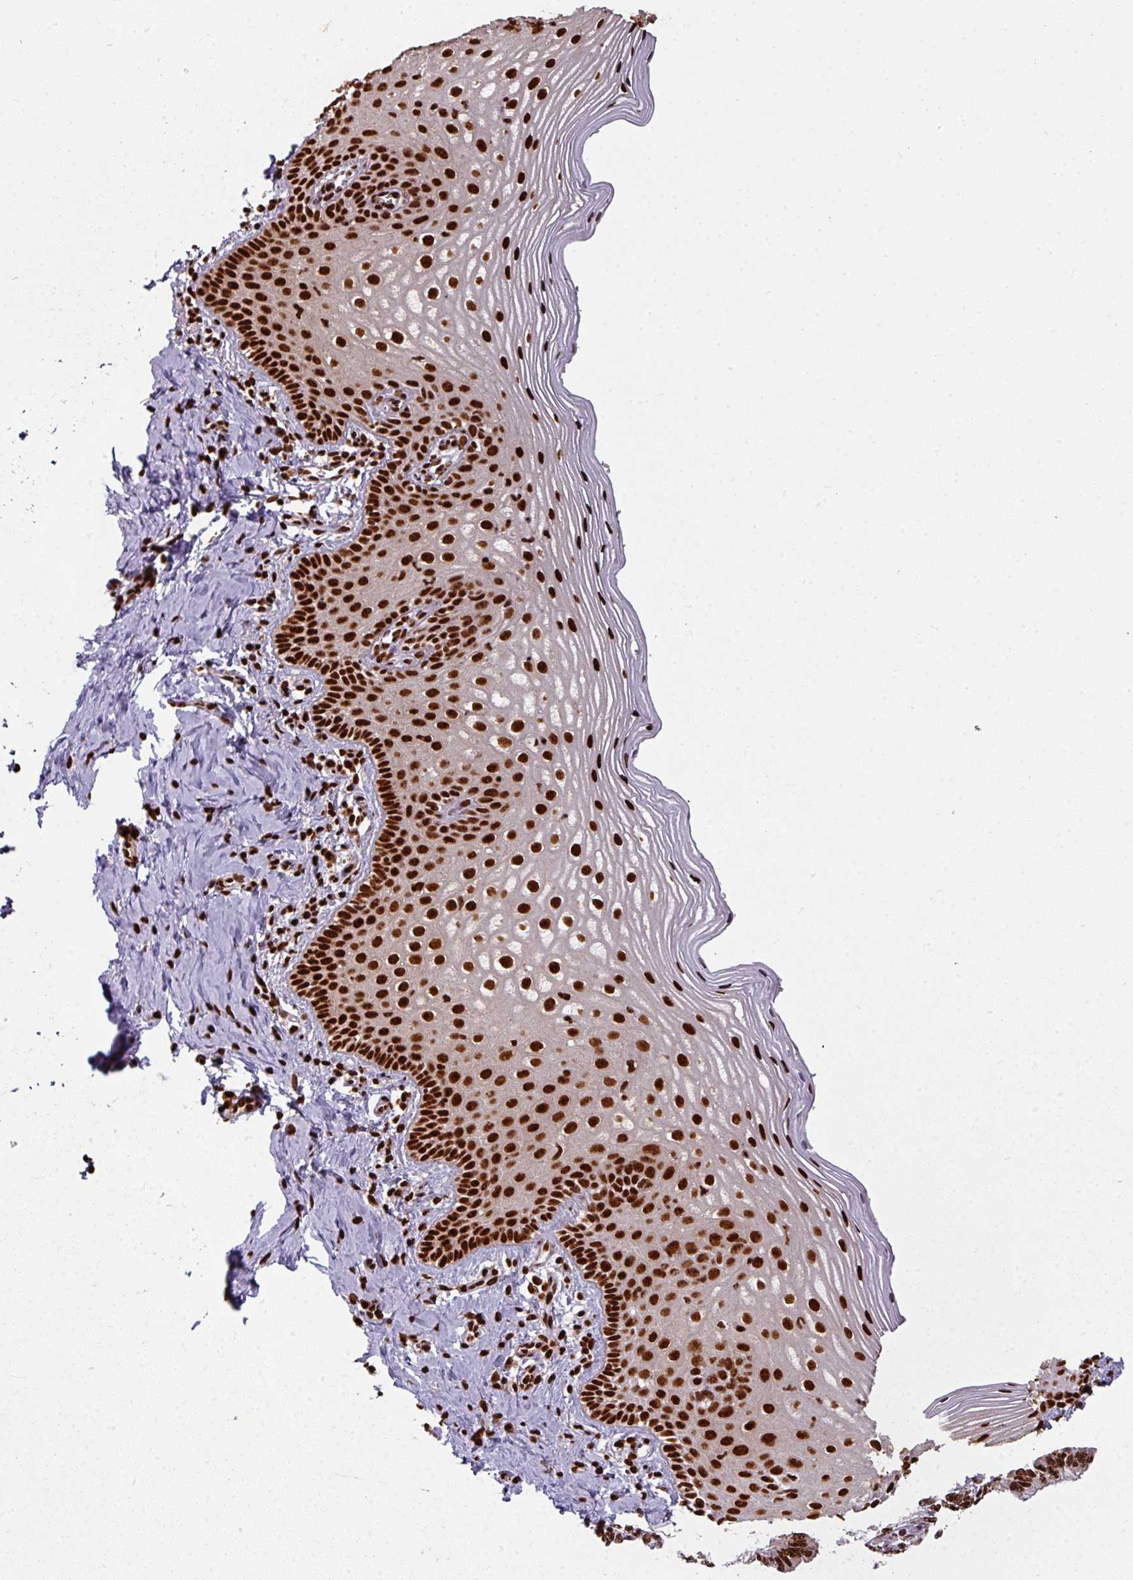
{"staining": {"intensity": "strong", "quantity": ">75%", "location": "nuclear"}, "tissue": "cervix", "cell_type": "Glandular cells", "image_type": "normal", "snomed": [{"axis": "morphology", "description": "Normal tissue, NOS"}, {"axis": "topography", "description": "Cervix"}], "caption": "Immunohistochemistry micrograph of benign cervix stained for a protein (brown), which demonstrates high levels of strong nuclear expression in about >75% of glandular cells.", "gene": "SIK3", "patient": {"sex": "female", "age": 44}}